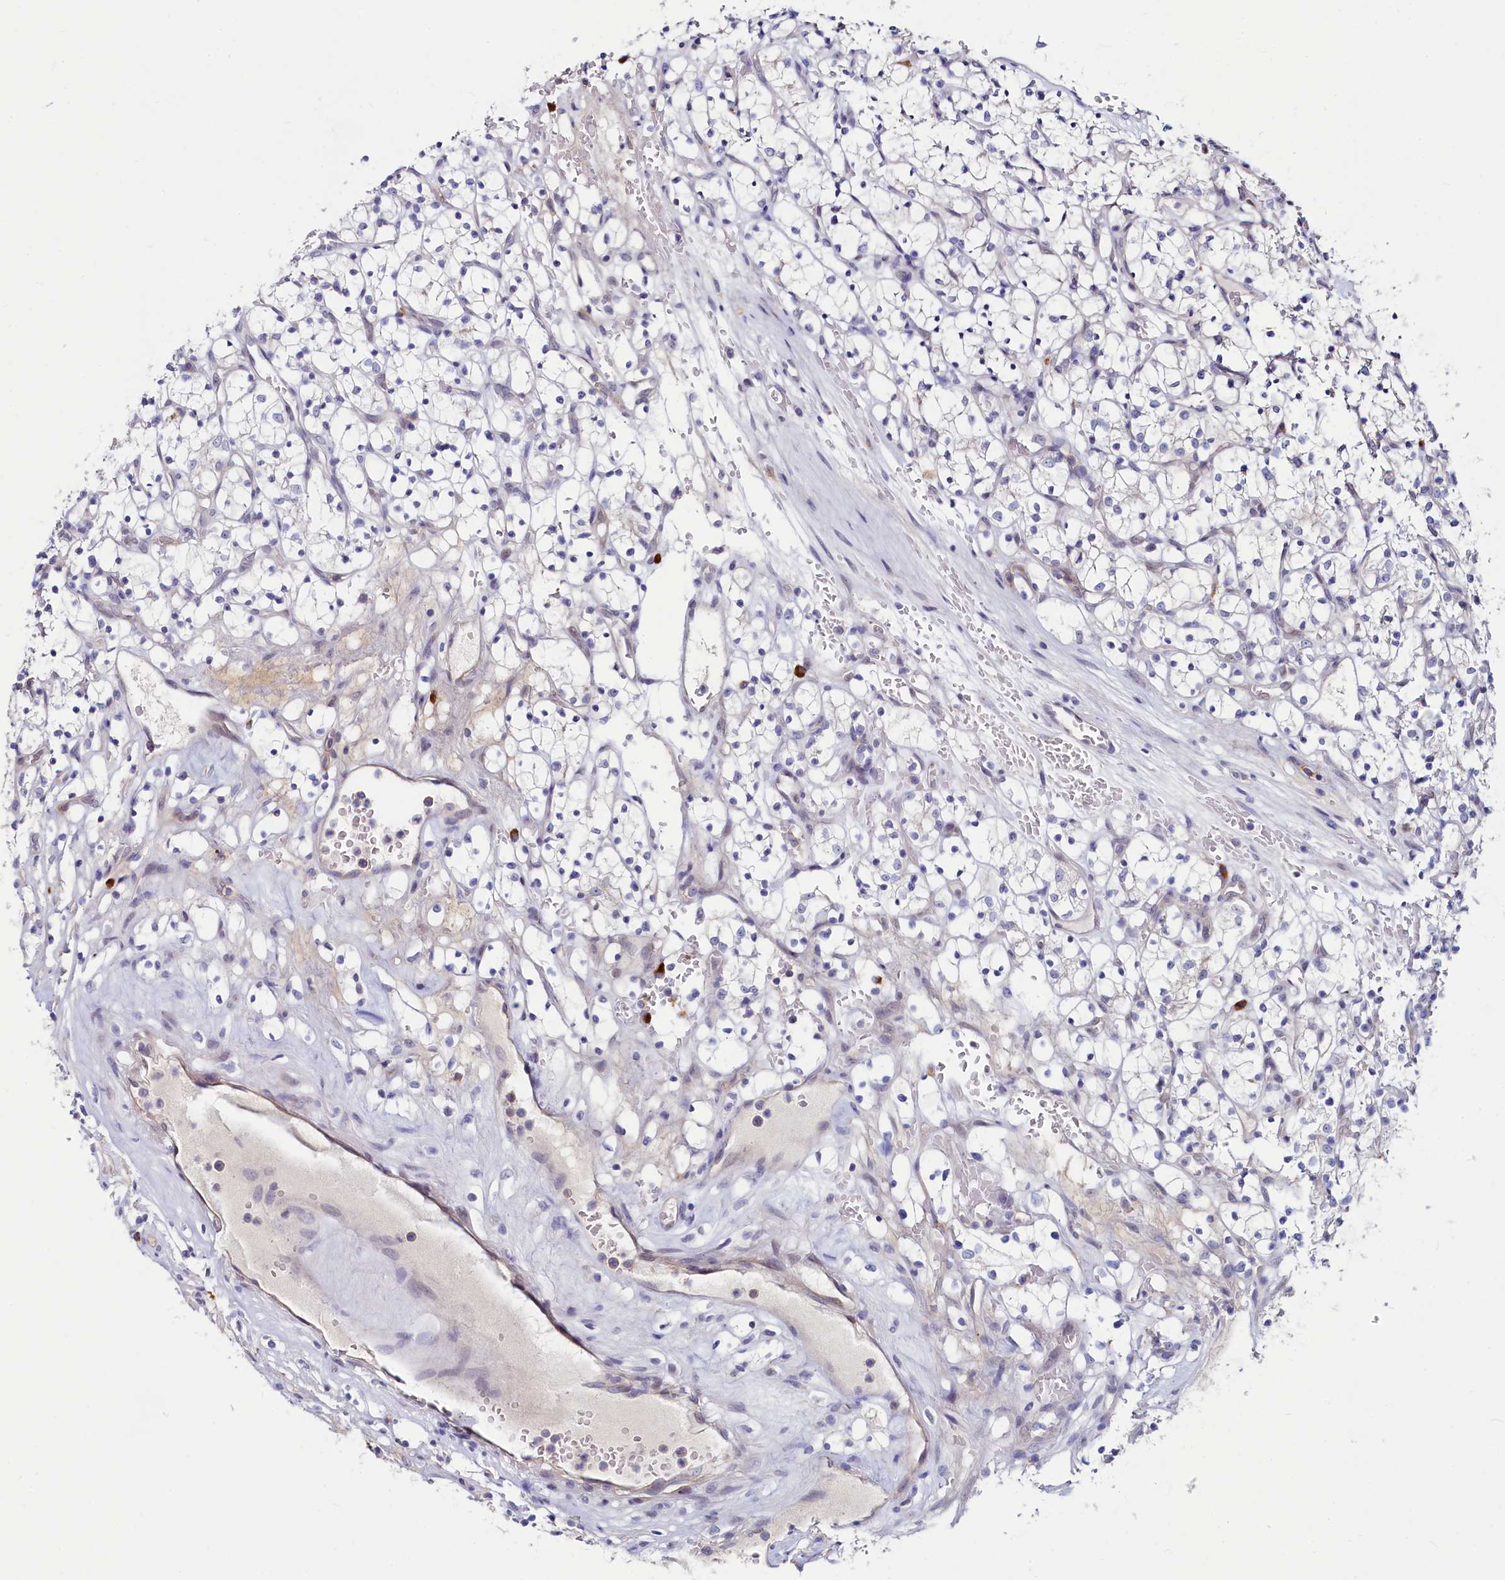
{"staining": {"intensity": "negative", "quantity": "none", "location": "none"}, "tissue": "renal cancer", "cell_type": "Tumor cells", "image_type": "cancer", "snomed": [{"axis": "morphology", "description": "Adenocarcinoma, NOS"}, {"axis": "topography", "description": "Kidney"}], "caption": "Renal cancer stained for a protein using IHC exhibits no positivity tumor cells.", "gene": "ASTE1", "patient": {"sex": "female", "age": 69}}